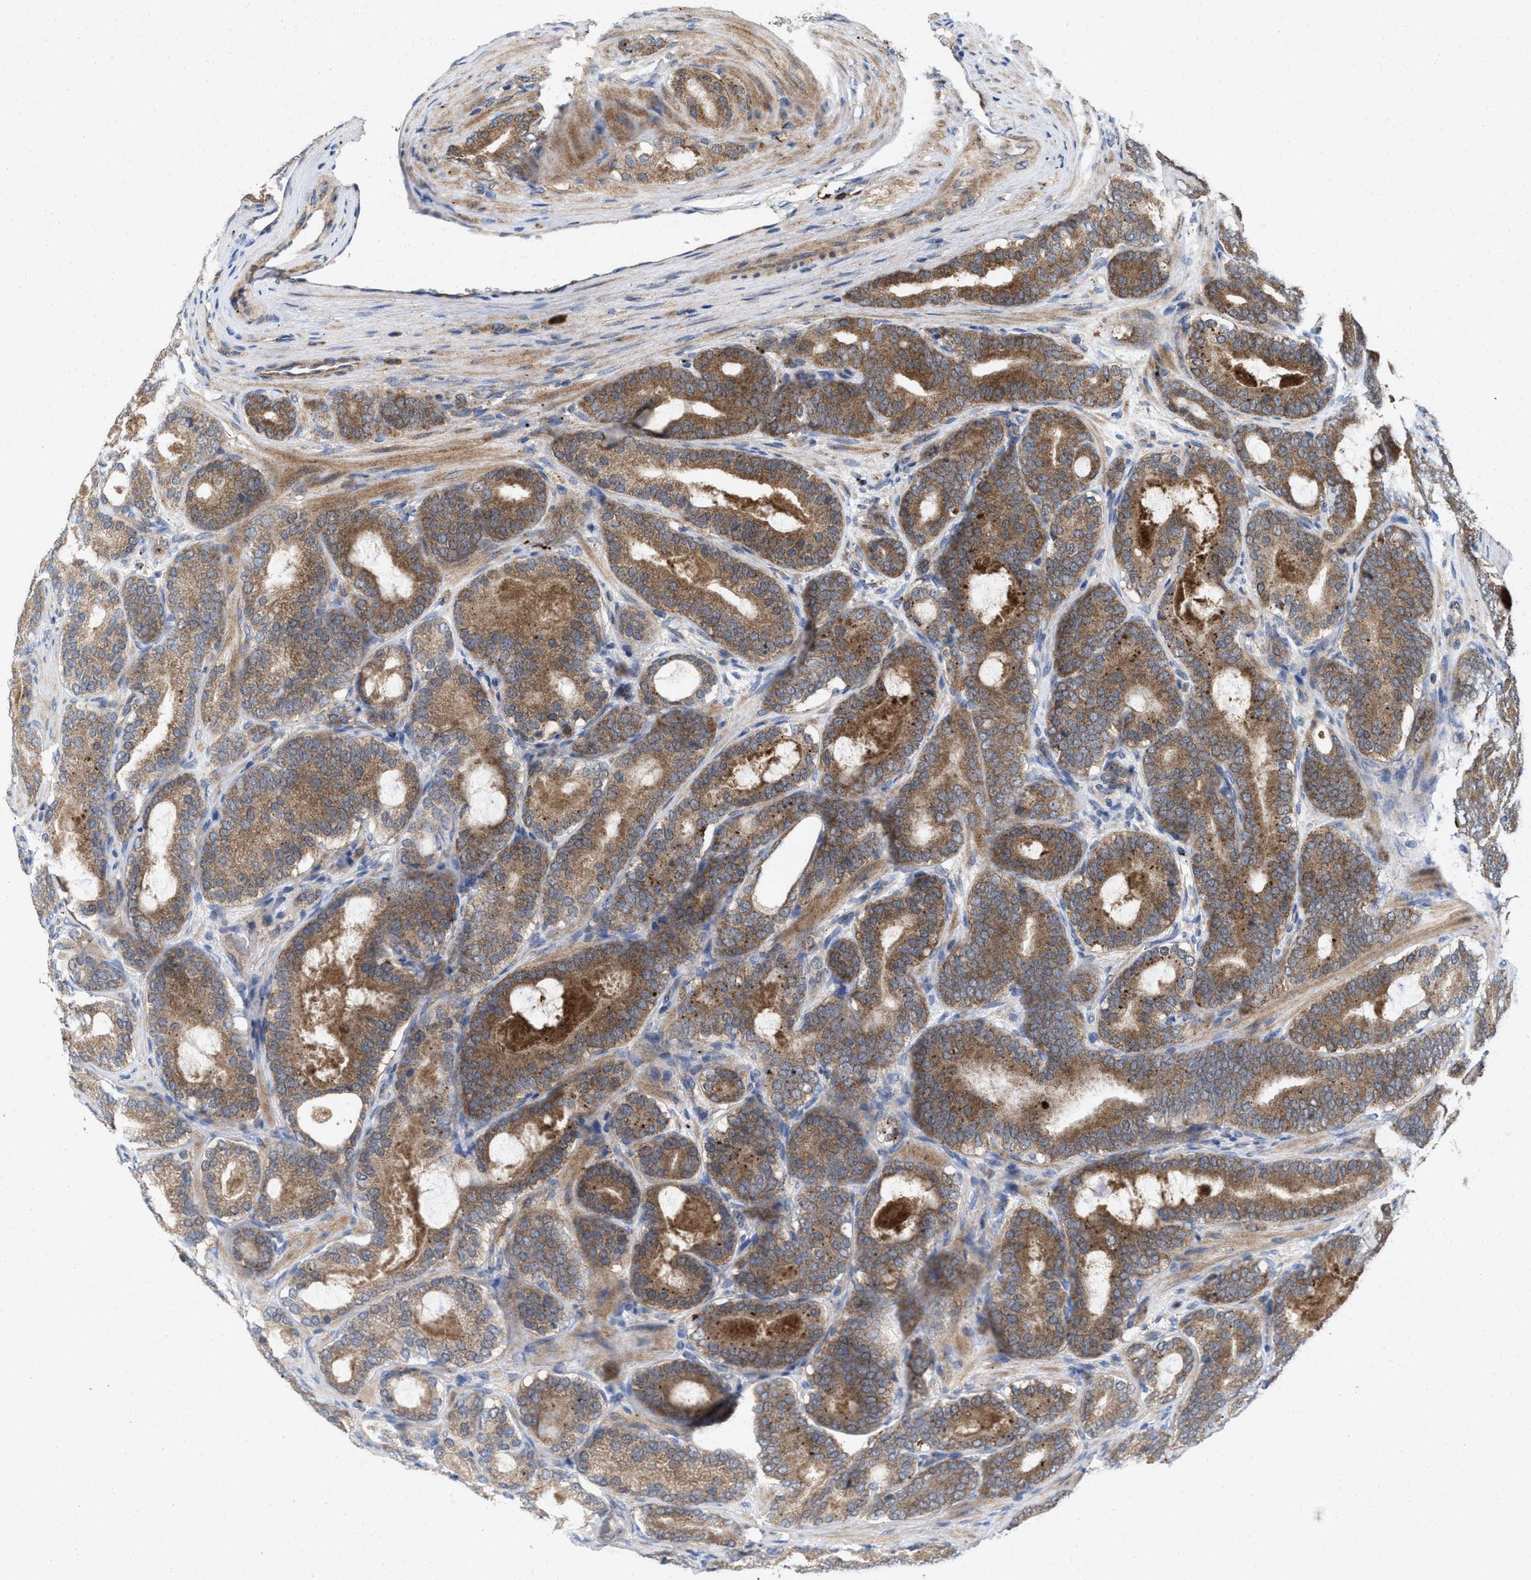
{"staining": {"intensity": "moderate", "quantity": ">75%", "location": "cytoplasmic/membranous"}, "tissue": "prostate cancer", "cell_type": "Tumor cells", "image_type": "cancer", "snomed": [{"axis": "morphology", "description": "Adenocarcinoma, High grade"}, {"axis": "topography", "description": "Prostate"}], "caption": "Immunohistochemical staining of prostate cancer demonstrates medium levels of moderate cytoplasmic/membranous protein expression in approximately >75% of tumor cells.", "gene": "MSI2", "patient": {"sex": "male", "age": 60}}